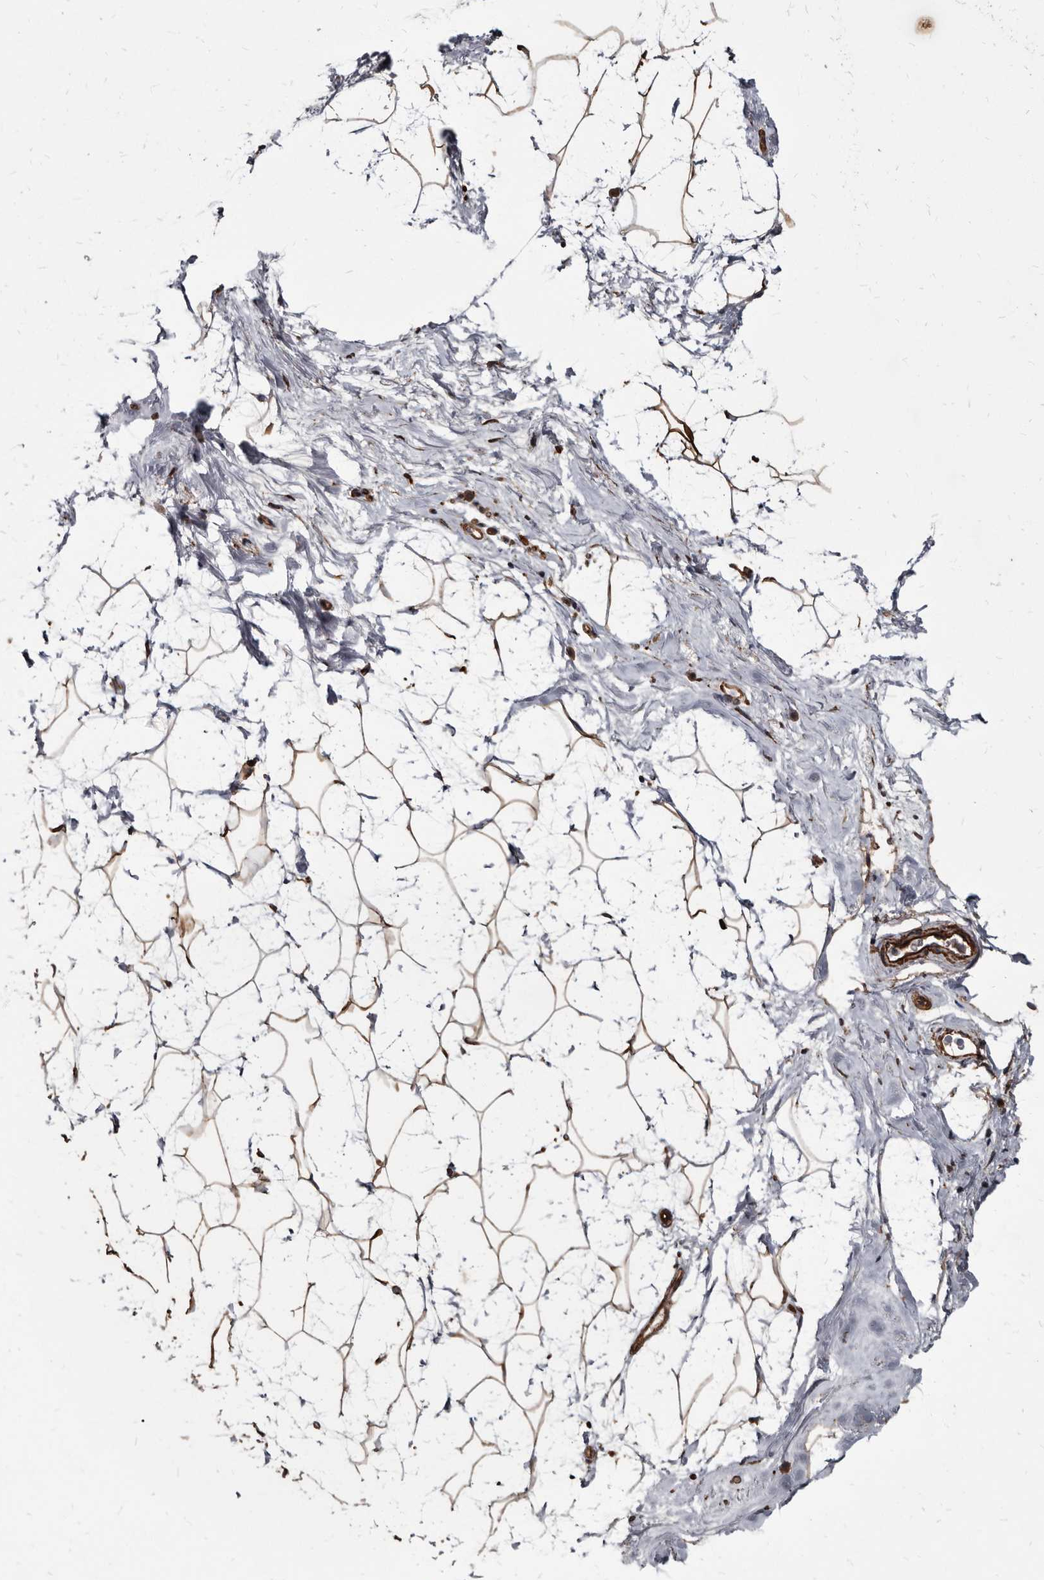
{"staining": {"intensity": "strong", "quantity": ">75%", "location": "cytoplasmic/membranous"}, "tissue": "breast", "cell_type": "Adipocytes", "image_type": "normal", "snomed": [{"axis": "morphology", "description": "Normal tissue, NOS"}, {"axis": "morphology", "description": "Lobular carcinoma"}, {"axis": "topography", "description": "Breast"}], "caption": "Breast stained for a protein demonstrates strong cytoplasmic/membranous positivity in adipocytes. Nuclei are stained in blue.", "gene": "KCTD20", "patient": {"sex": "female", "age": 62}}